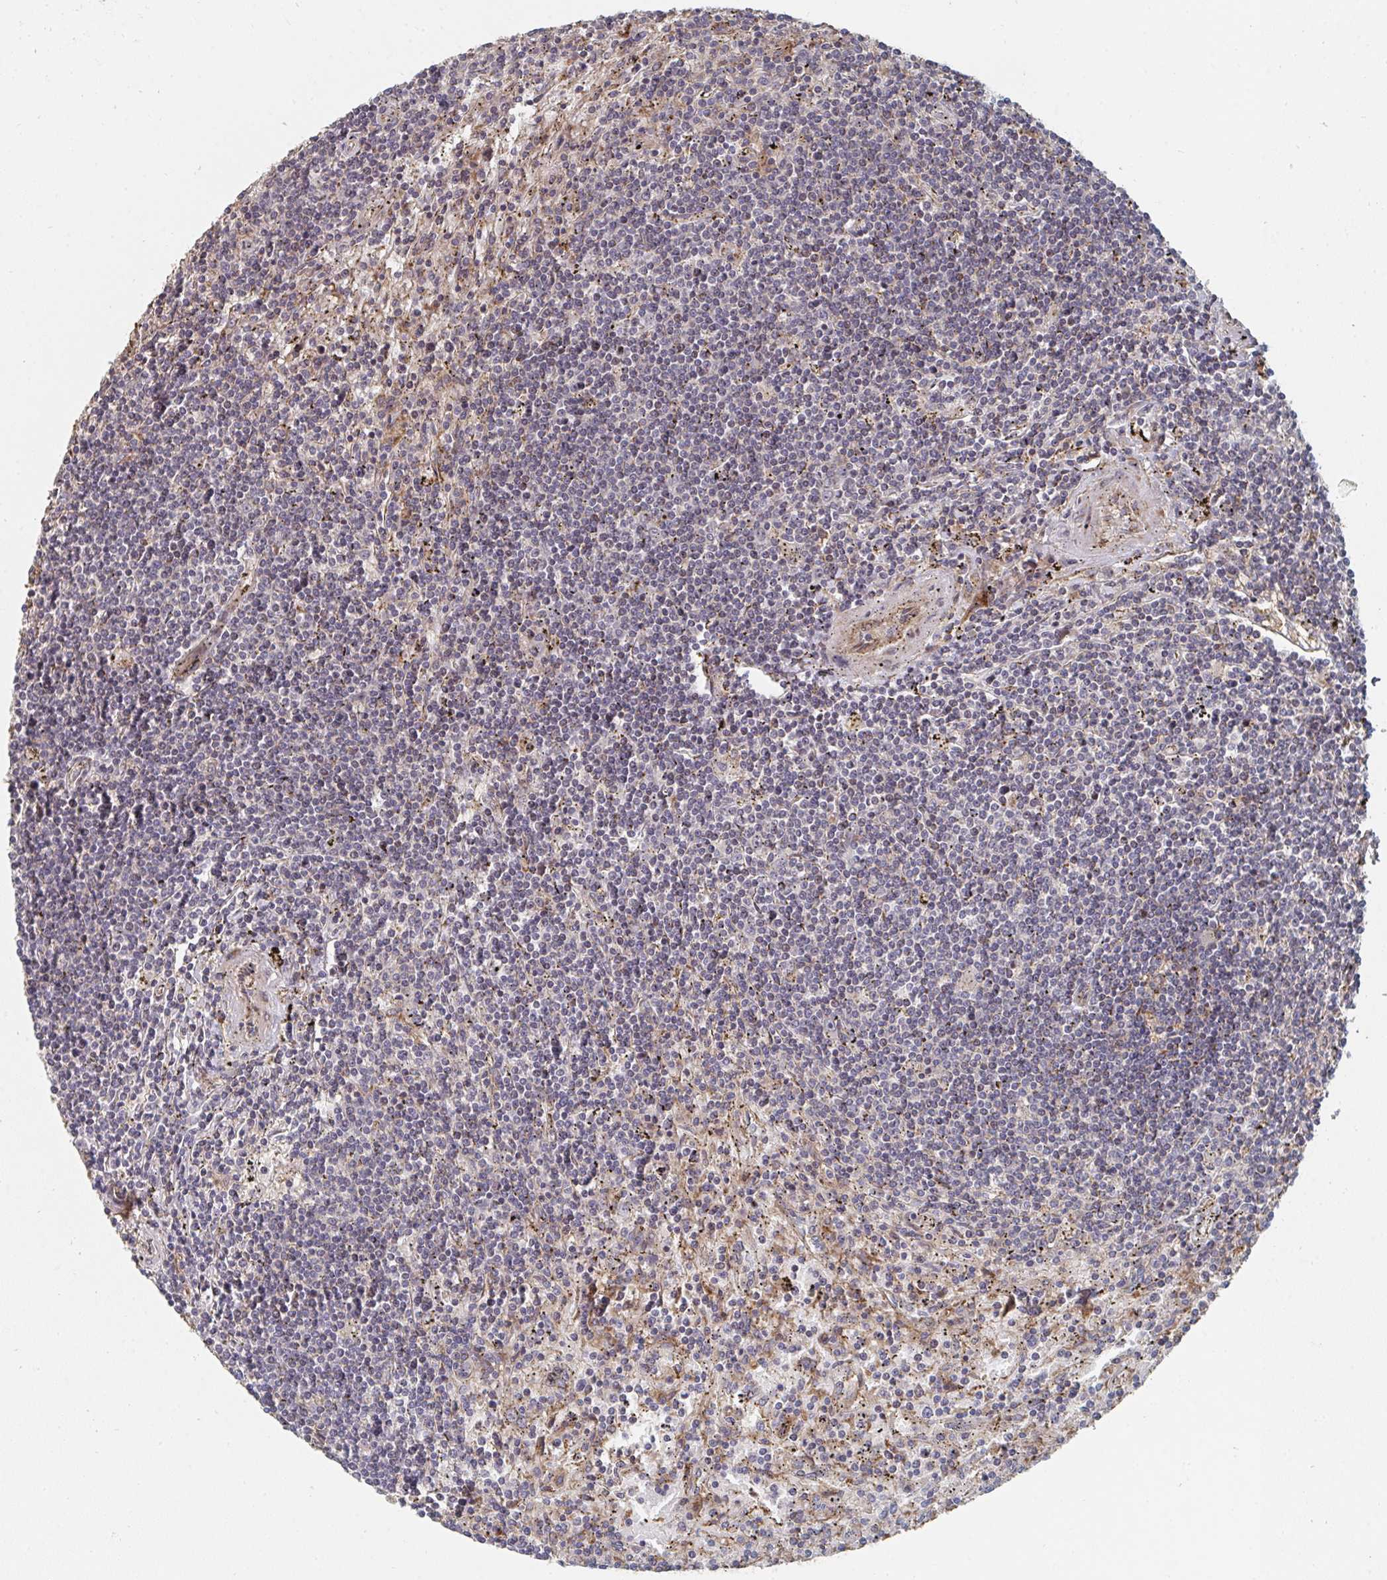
{"staining": {"intensity": "negative", "quantity": "none", "location": "none"}, "tissue": "lymphoma", "cell_type": "Tumor cells", "image_type": "cancer", "snomed": [{"axis": "morphology", "description": "Malignant lymphoma, non-Hodgkin's type, Low grade"}, {"axis": "topography", "description": "Spleen"}], "caption": "This image is of malignant lymphoma, non-Hodgkin's type (low-grade) stained with IHC to label a protein in brown with the nuclei are counter-stained blue. There is no expression in tumor cells. (DAB immunohistochemistry (IHC), high magnification).", "gene": "PTEN", "patient": {"sex": "male", "age": 76}}